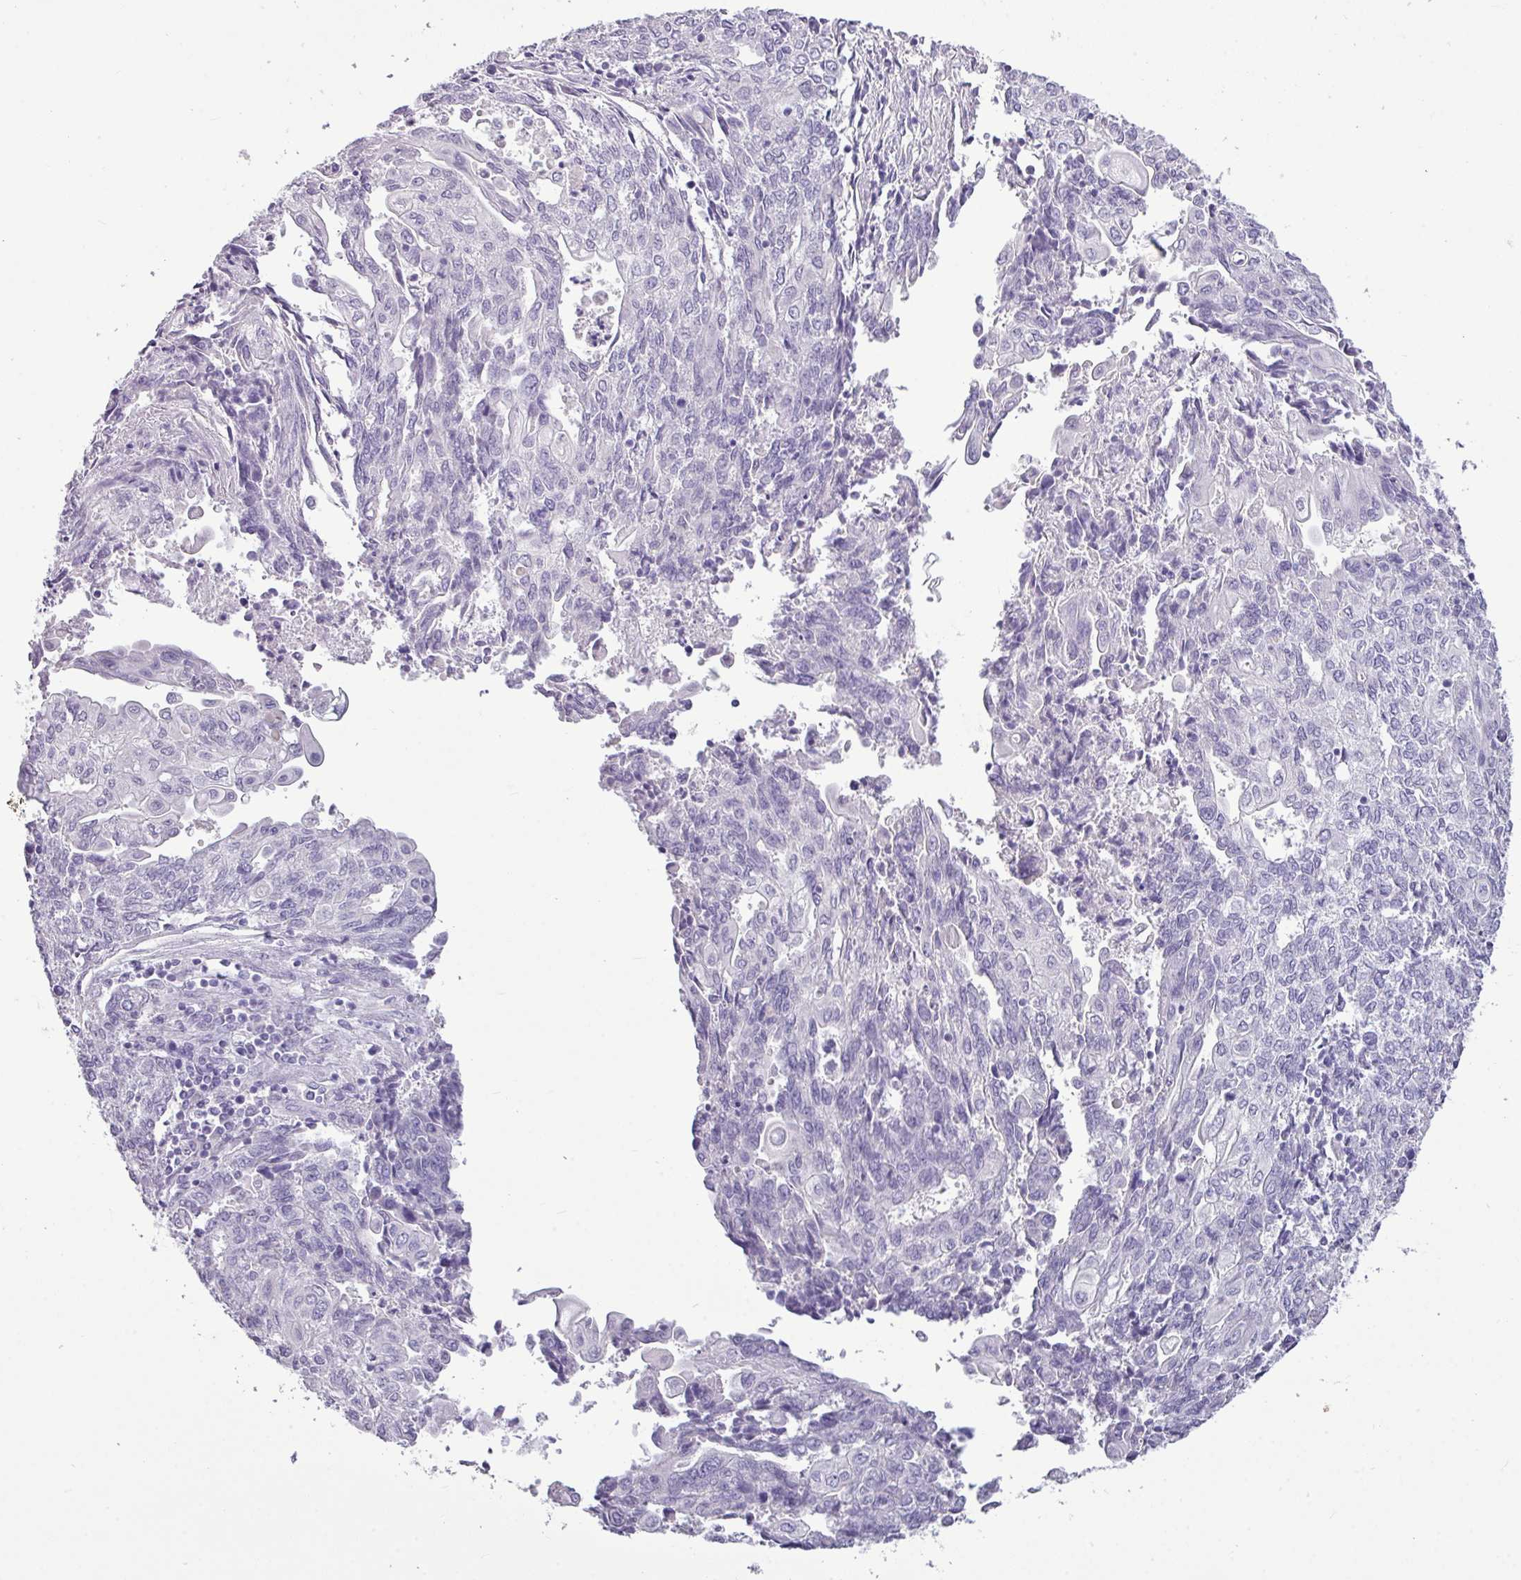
{"staining": {"intensity": "negative", "quantity": "none", "location": "none"}, "tissue": "endometrial cancer", "cell_type": "Tumor cells", "image_type": "cancer", "snomed": [{"axis": "morphology", "description": "Adenocarcinoma, NOS"}, {"axis": "topography", "description": "Endometrium"}], "caption": "This is an IHC photomicrograph of endometrial adenocarcinoma. There is no staining in tumor cells.", "gene": "TMEM91", "patient": {"sex": "female", "age": 54}}